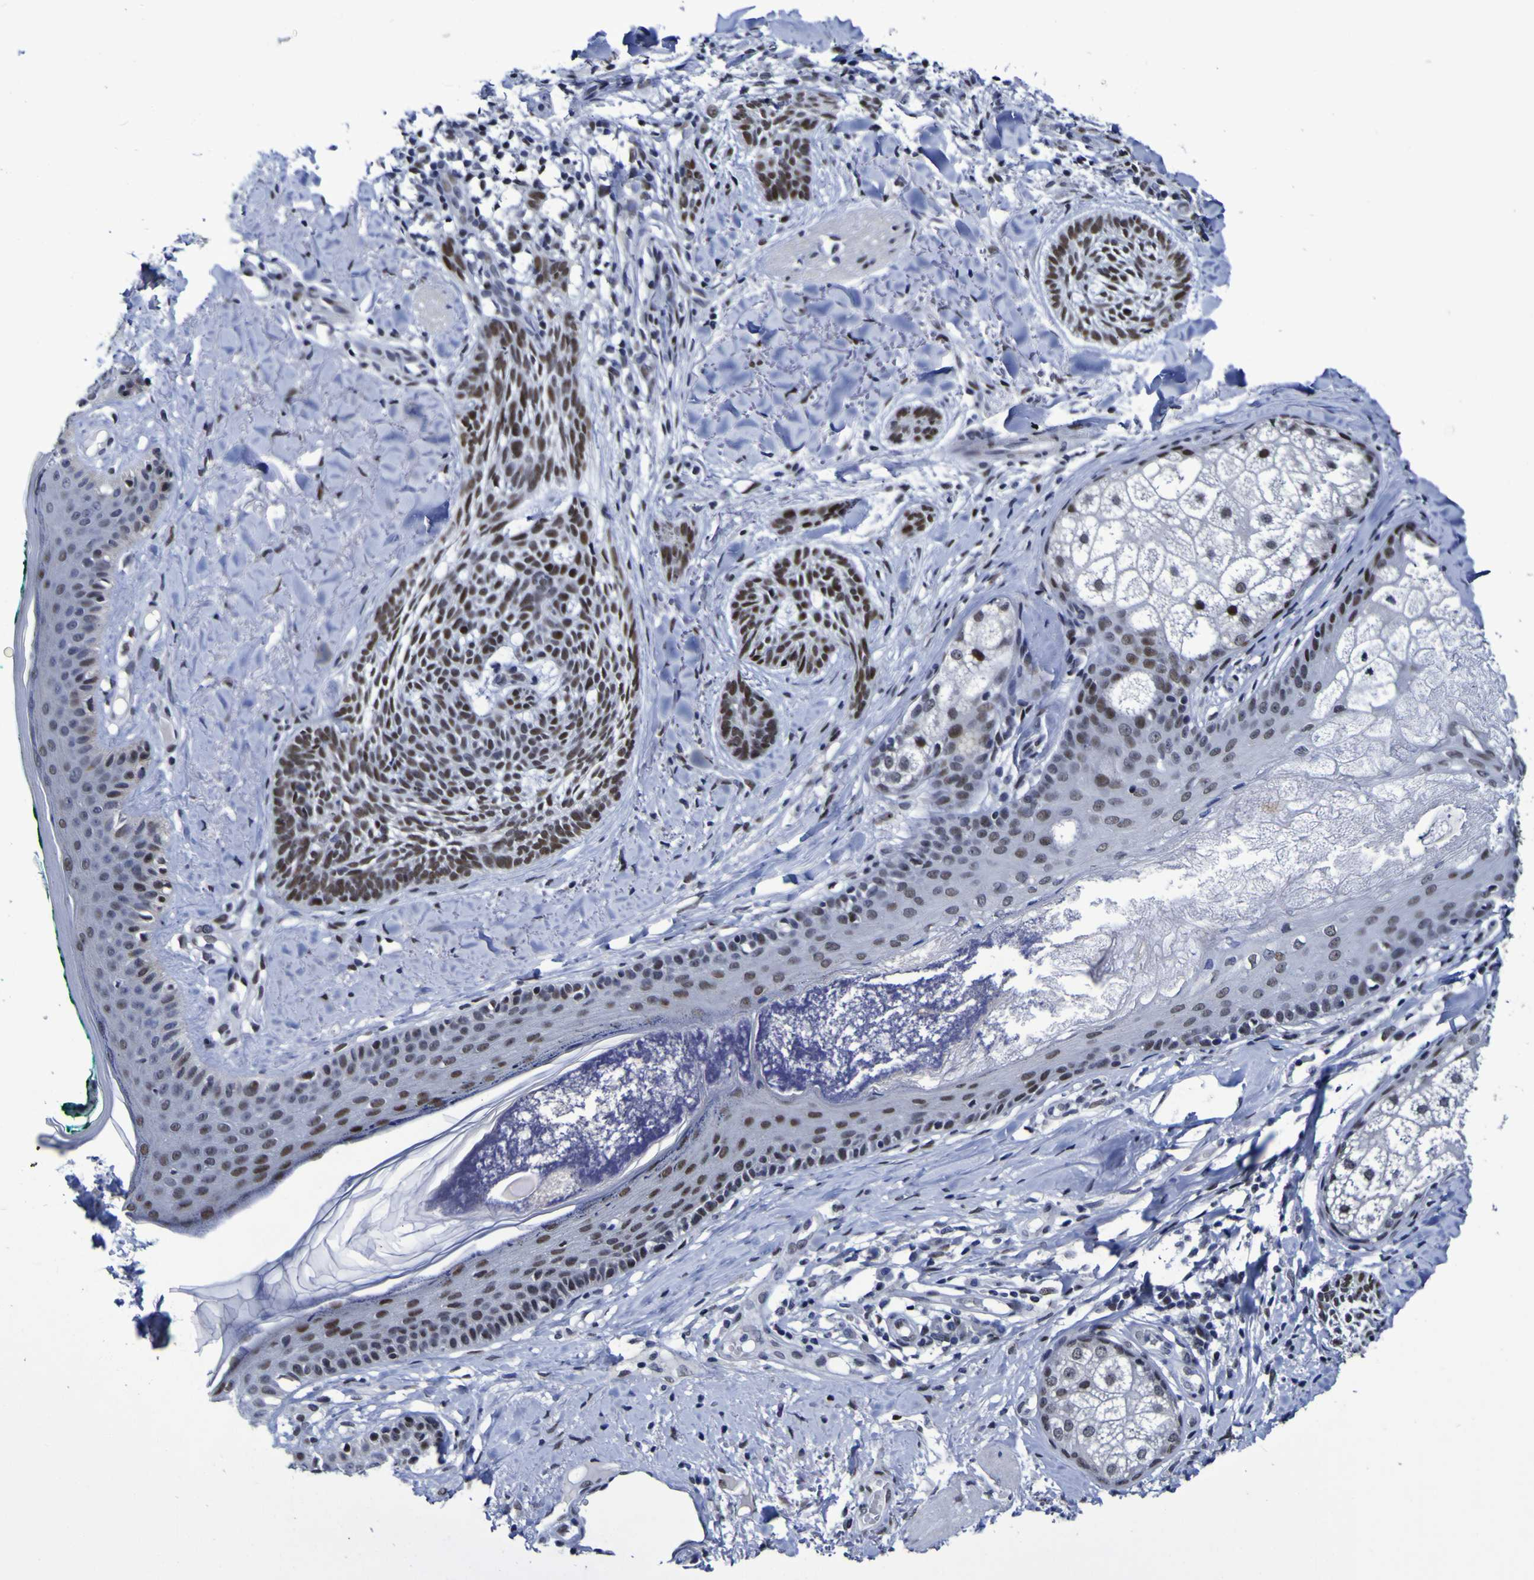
{"staining": {"intensity": "strong", "quantity": ">75%", "location": "nuclear"}, "tissue": "skin cancer", "cell_type": "Tumor cells", "image_type": "cancer", "snomed": [{"axis": "morphology", "description": "Basal cell carcinoma"}, {"axis": "topography", "description": "Skin"}], "caption": "Human skin cancer stained with a brown dye shows strong nuclear positive expression in approximately >75% of tumor cells.", "gene": "MBD3", "patient": {"sex": "male", "age": 43}}